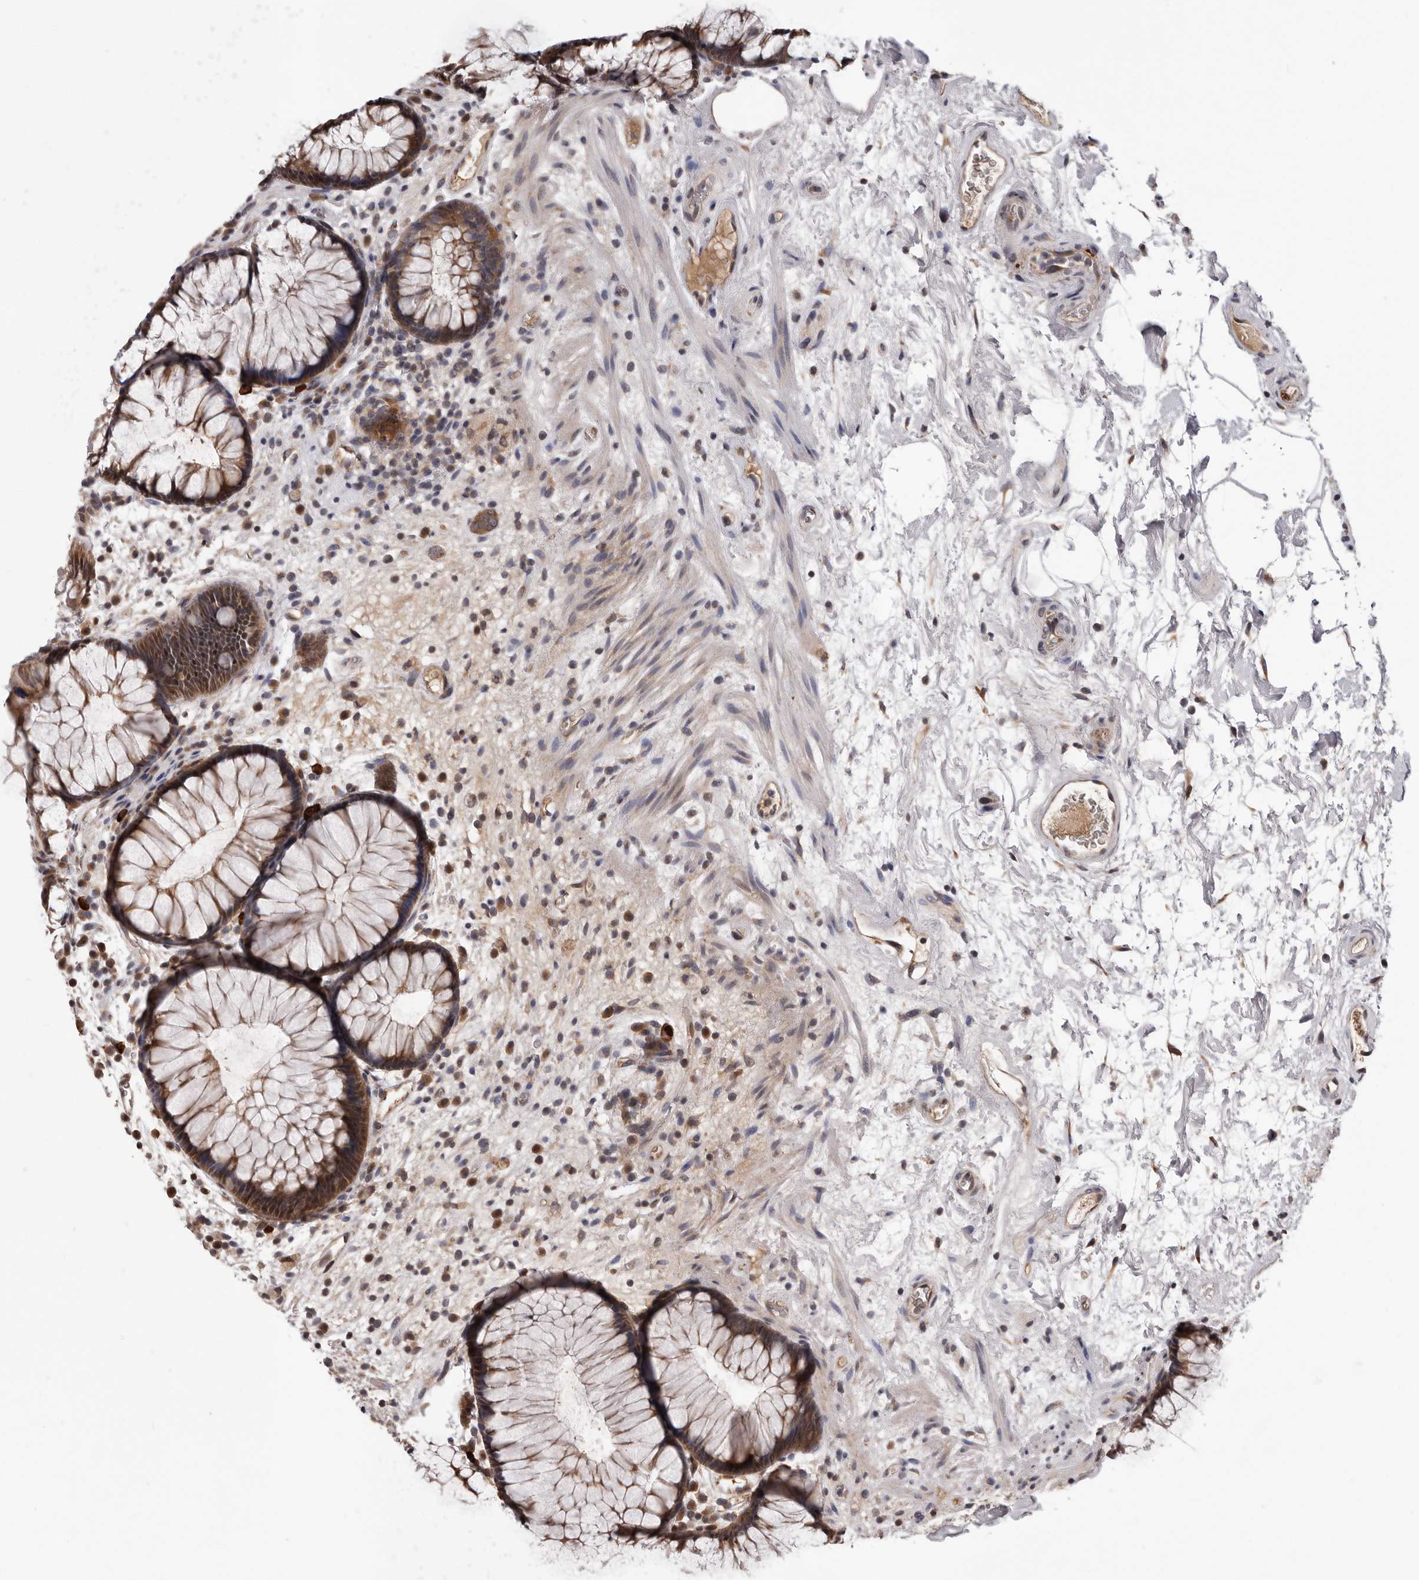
{"staining": {"intensity": "strong", "quantity": ">75%", "location": "cytoplasmic/membranous"}, "tissue": "rectum", "cell_type": "Glandular cells", "image_type": "normal", "snomed": [{"axis": "morphology", "description": "Normal tissue, NOS"}, {"axis": "topography", "description": "Rectum"}], "caption": "This is an image of IHC staining of normal rectum, which shows strong expression in the cytoplasmic/membranous of glandular cells.", "gene": "MED8", "patient": {"sex": "male", "age": 51}}